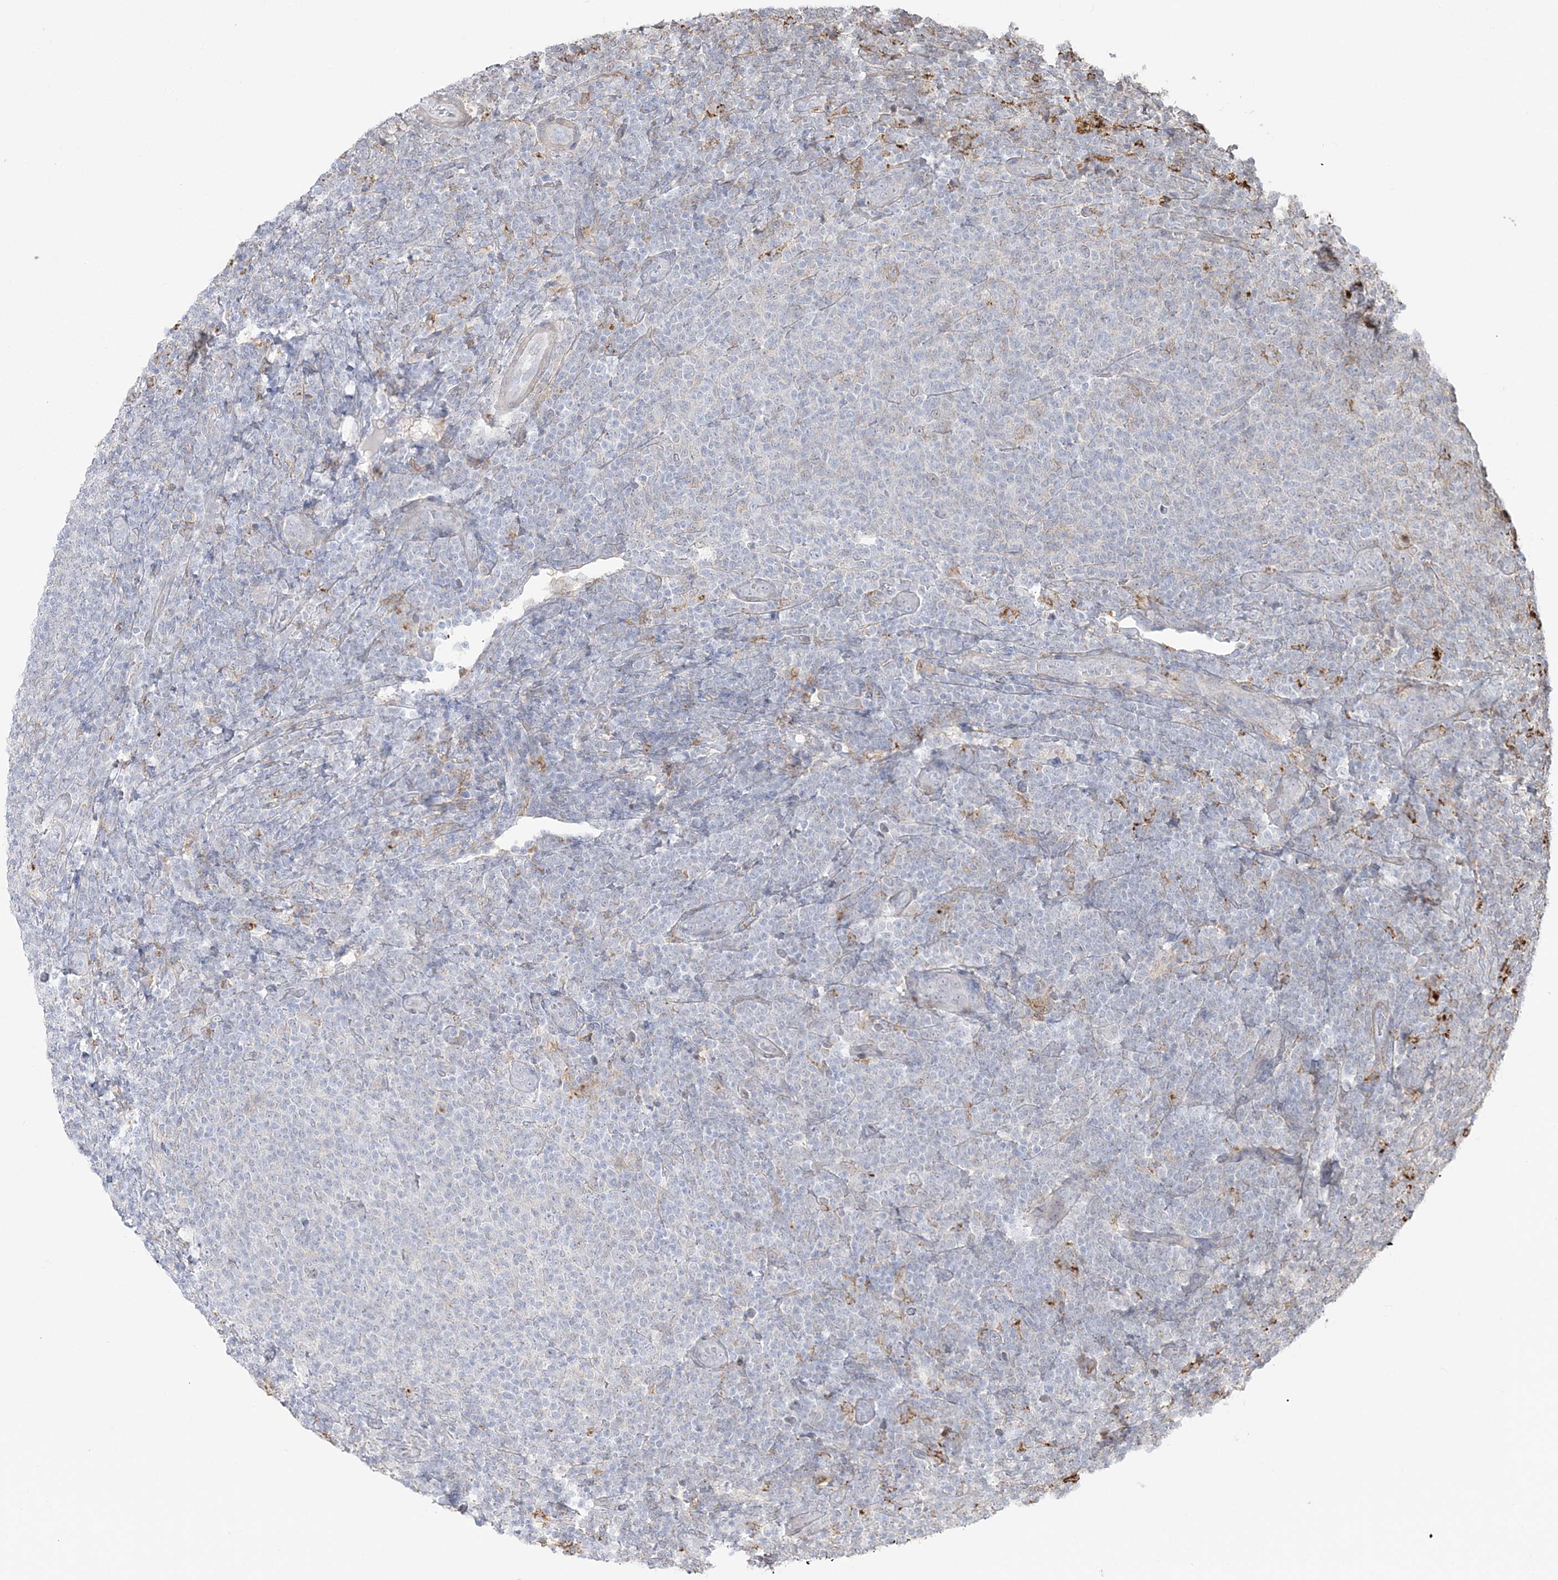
{"staining": {"intensity": "negative", "quantity": "none", "location": "none"}, "tissue": "lymphoma", "cell_type": "Tumor cells", "image_type": "cancer", "snomed": [{"axis": "morphology", "description": "Malignant lymphoma, non-Hodgkin's type, Low grade"}, {"axis": "topography", "description": "Lymph node"}], "caption": "Tumor cells show no significant protein positivity in low-grade malignant lymphoma, non-Hodgkin's type.", "gene": "HAAO", "patient": {"sex": "male", "age": 66}}